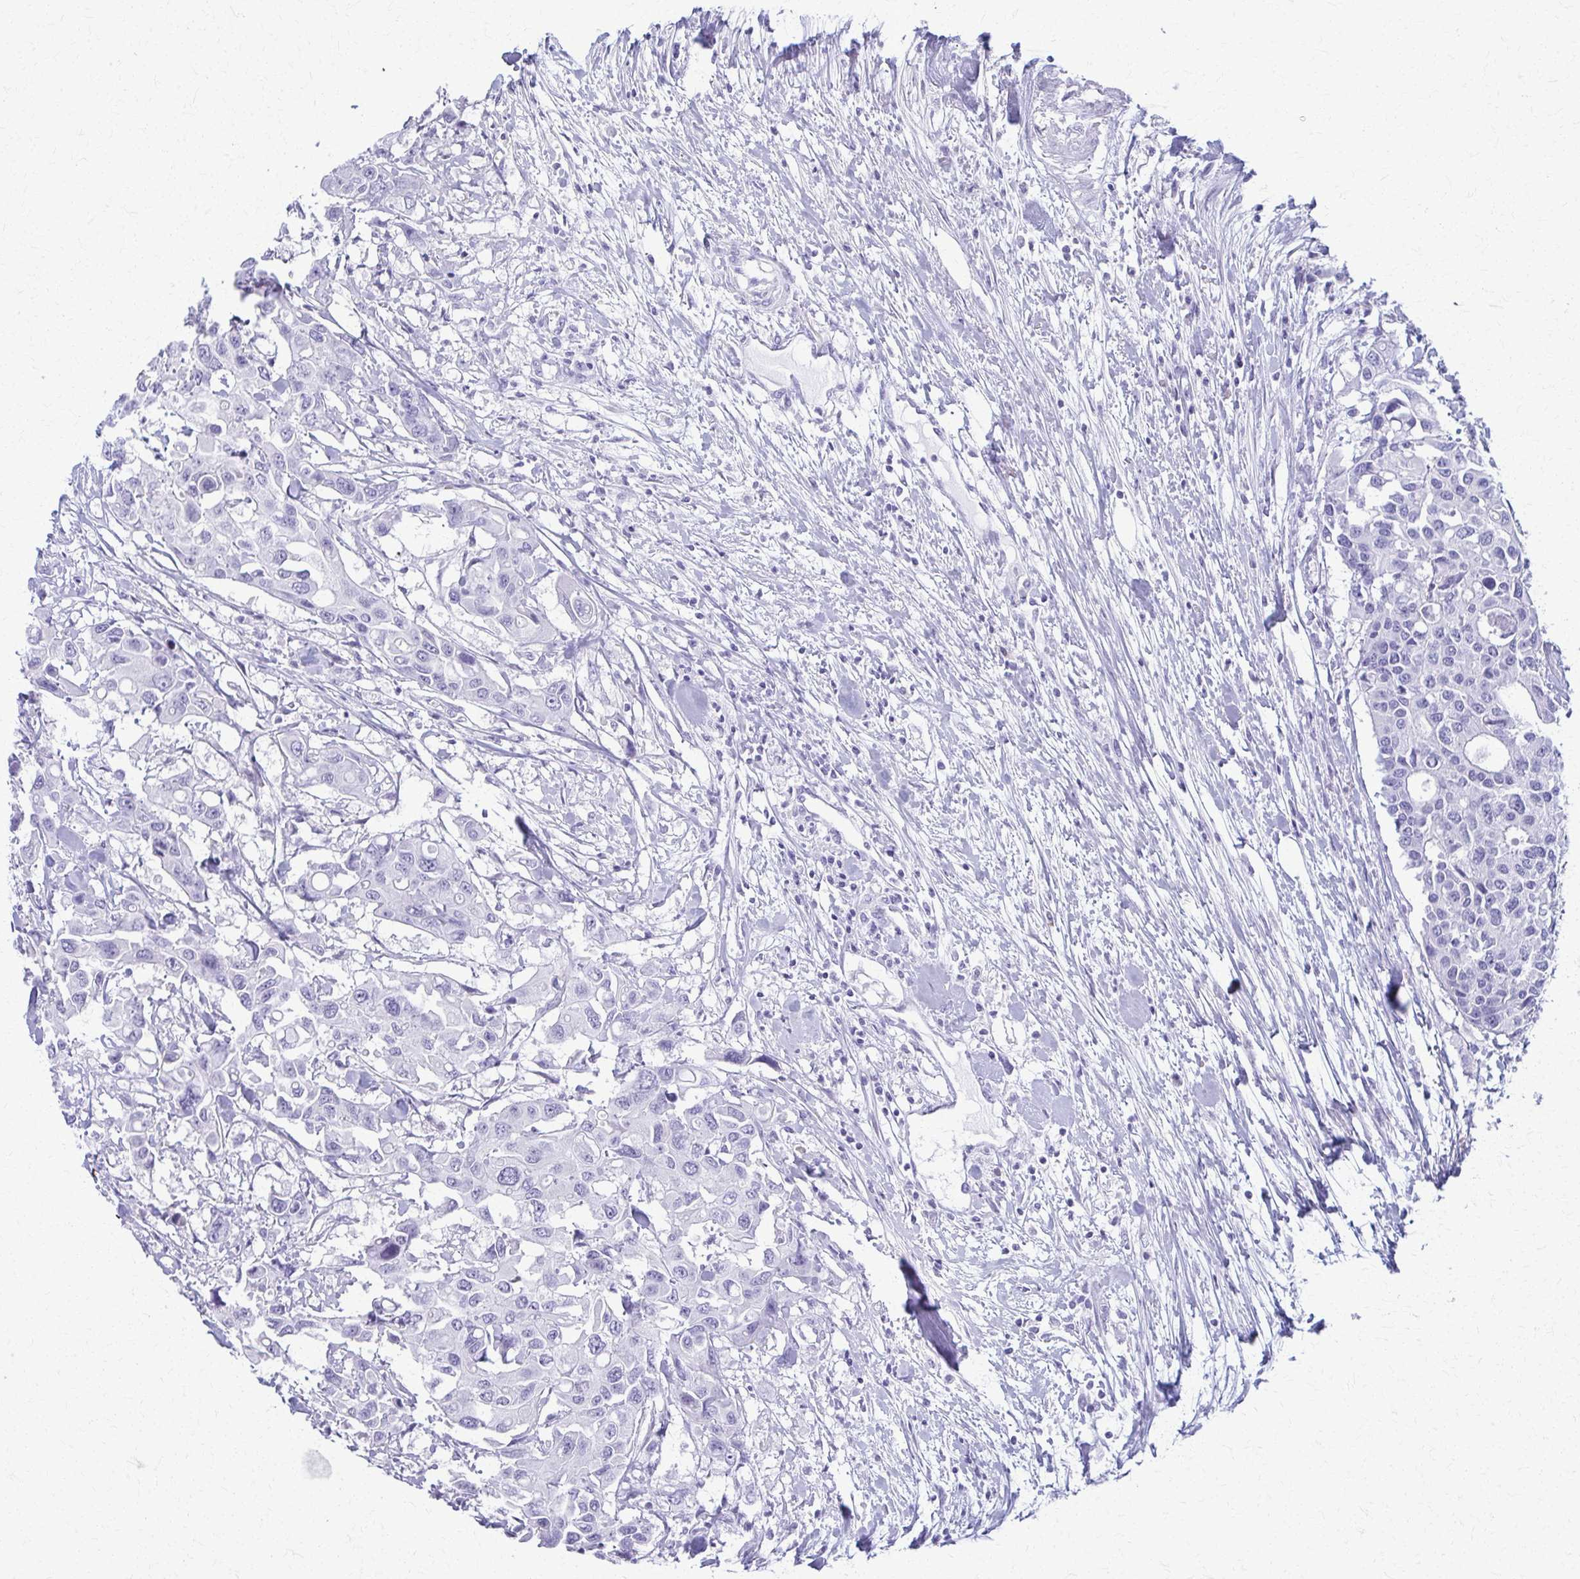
{"staining": {"intensity": "negative", "quantity": "none", "location": "none"}, "tissue": "colorectal cancer", "cell_type": "Tumor cells", "image_type": "cancer", "snomed": [{"axis": "morphology", "description": "Adenocarcinoma, NOS"}, {"axis": "topography", "description": "Colon"}], "caption": "Human adenocarcinoma (colorectal) stained for a protein using immunohistochemistry reveals no staining in tumor cells.", "gene": "ACSM2B", "patient": {"sex": "male", "age": 77}}